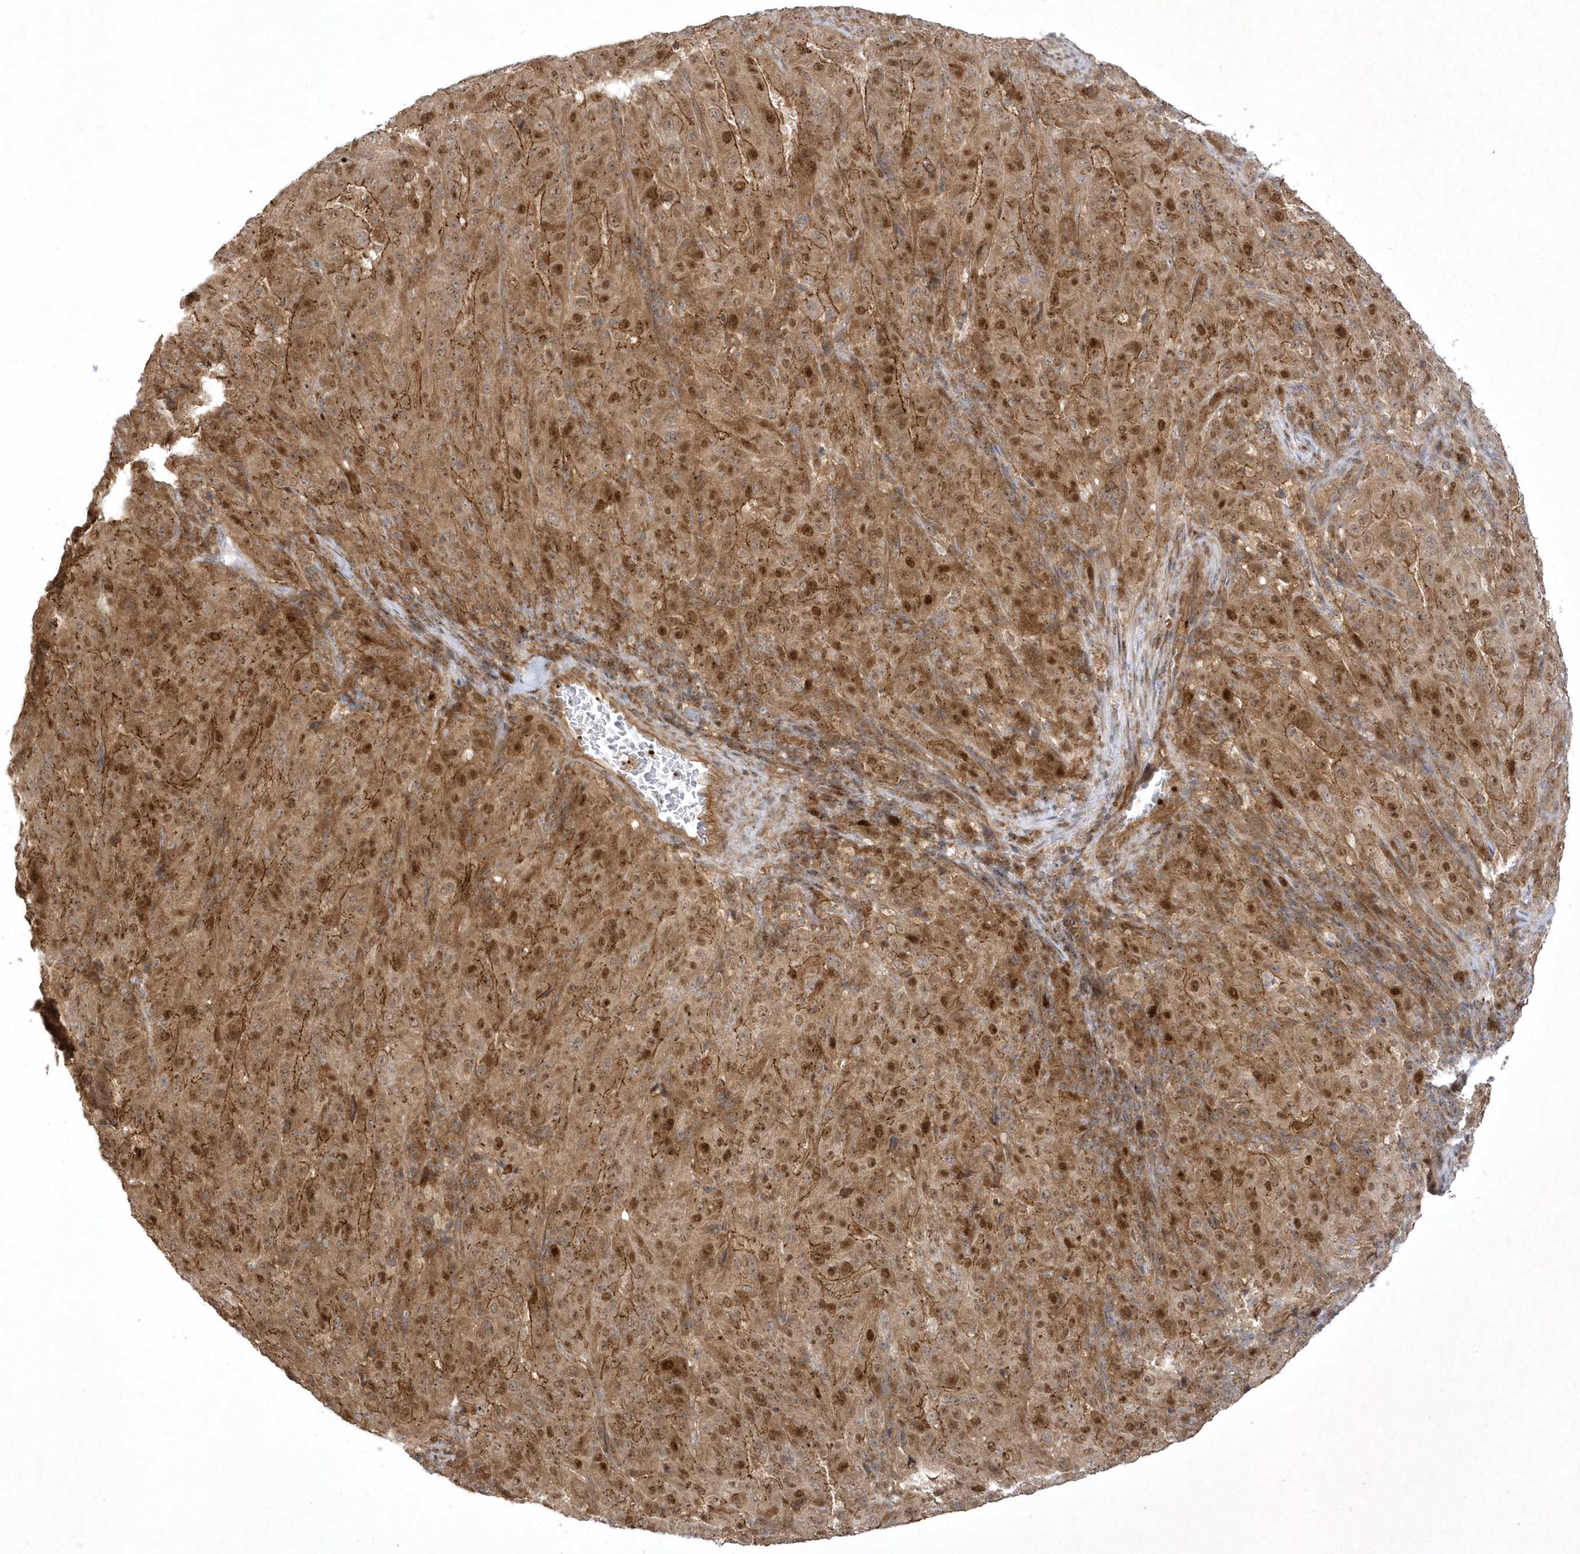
{"staining": {"intensity": "moderate", "quantity": ">75%", "location": "cytoplasmic/membranous,nuclear"}, "tissue": "pancreatic cancer", "cell_type": "Tumor cells", "image_type": "cancer", "snomed": [{"axis": "morphology", "description": "Adenocarcinoma, NOS"}, {"axis": "topography", "description": "Pancreas"}], "caption": "Pancreatic cancer stained with a protein marker demonstrates moderate staining in tumor cells.", "gene": "NAF1", "patient": {"sex": "male", "age": 63}}